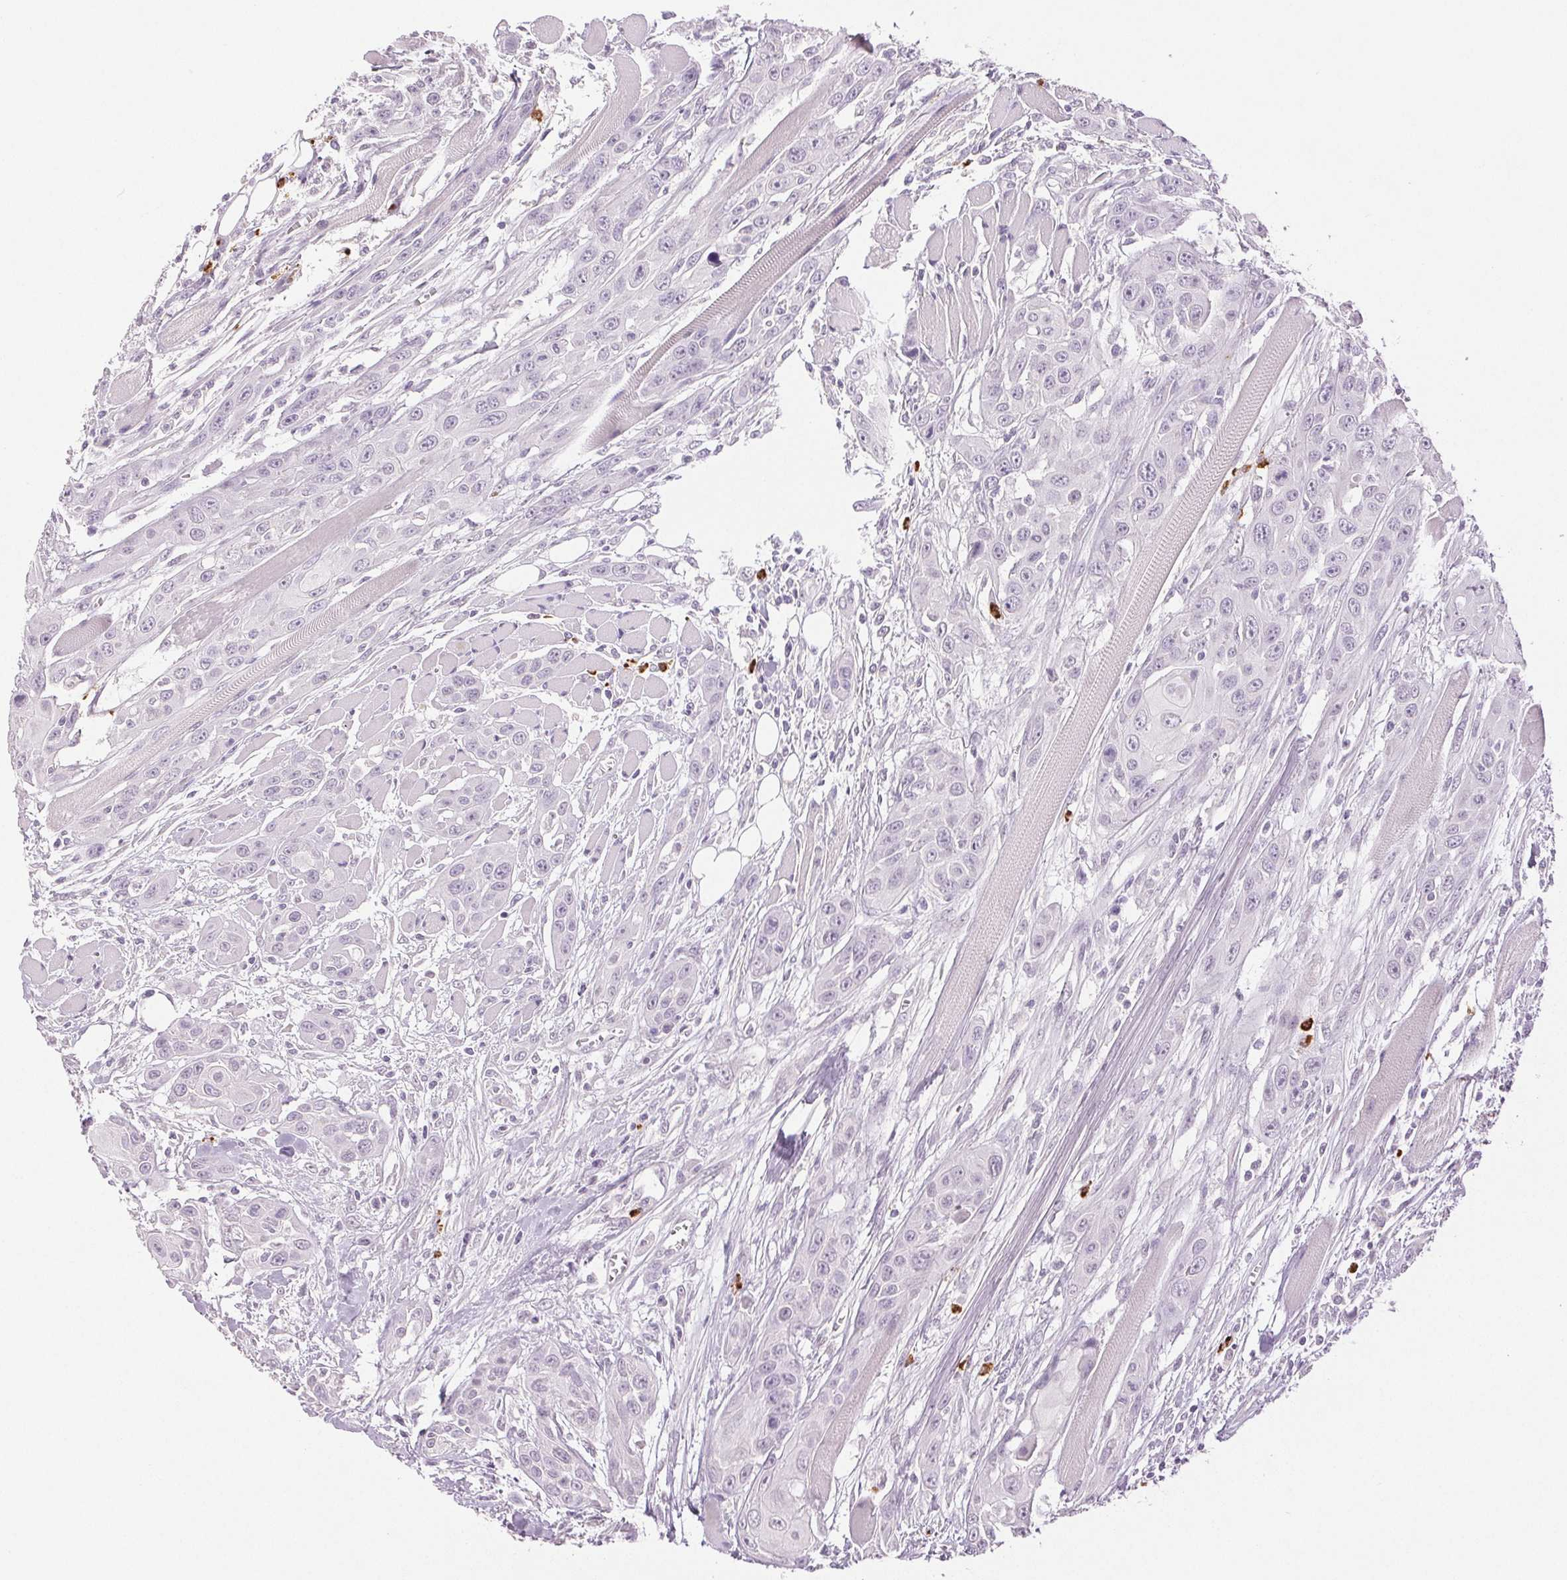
{"staining": {"intensity": "negative", "quantity": "none", "location": "none"}, "tissue": "head and neck cancer", "cell_type": "Tumor cells", "image_type": "cancer", "snomed": [{"axis": "morphology", "description": "Squamous cell carcinoma, NOS"}, {"axis": "topography", "description": "Head-Neck"}], "caption": "Protein analysis of head and neck cancer (squamous cell carcinoma) displays no significant positivity in tumor cells. (Immunohistochemistry, brightfield microscopy, high magnification).", "gene": "LTF", "patient": {"sex": "female", "age": 80}}